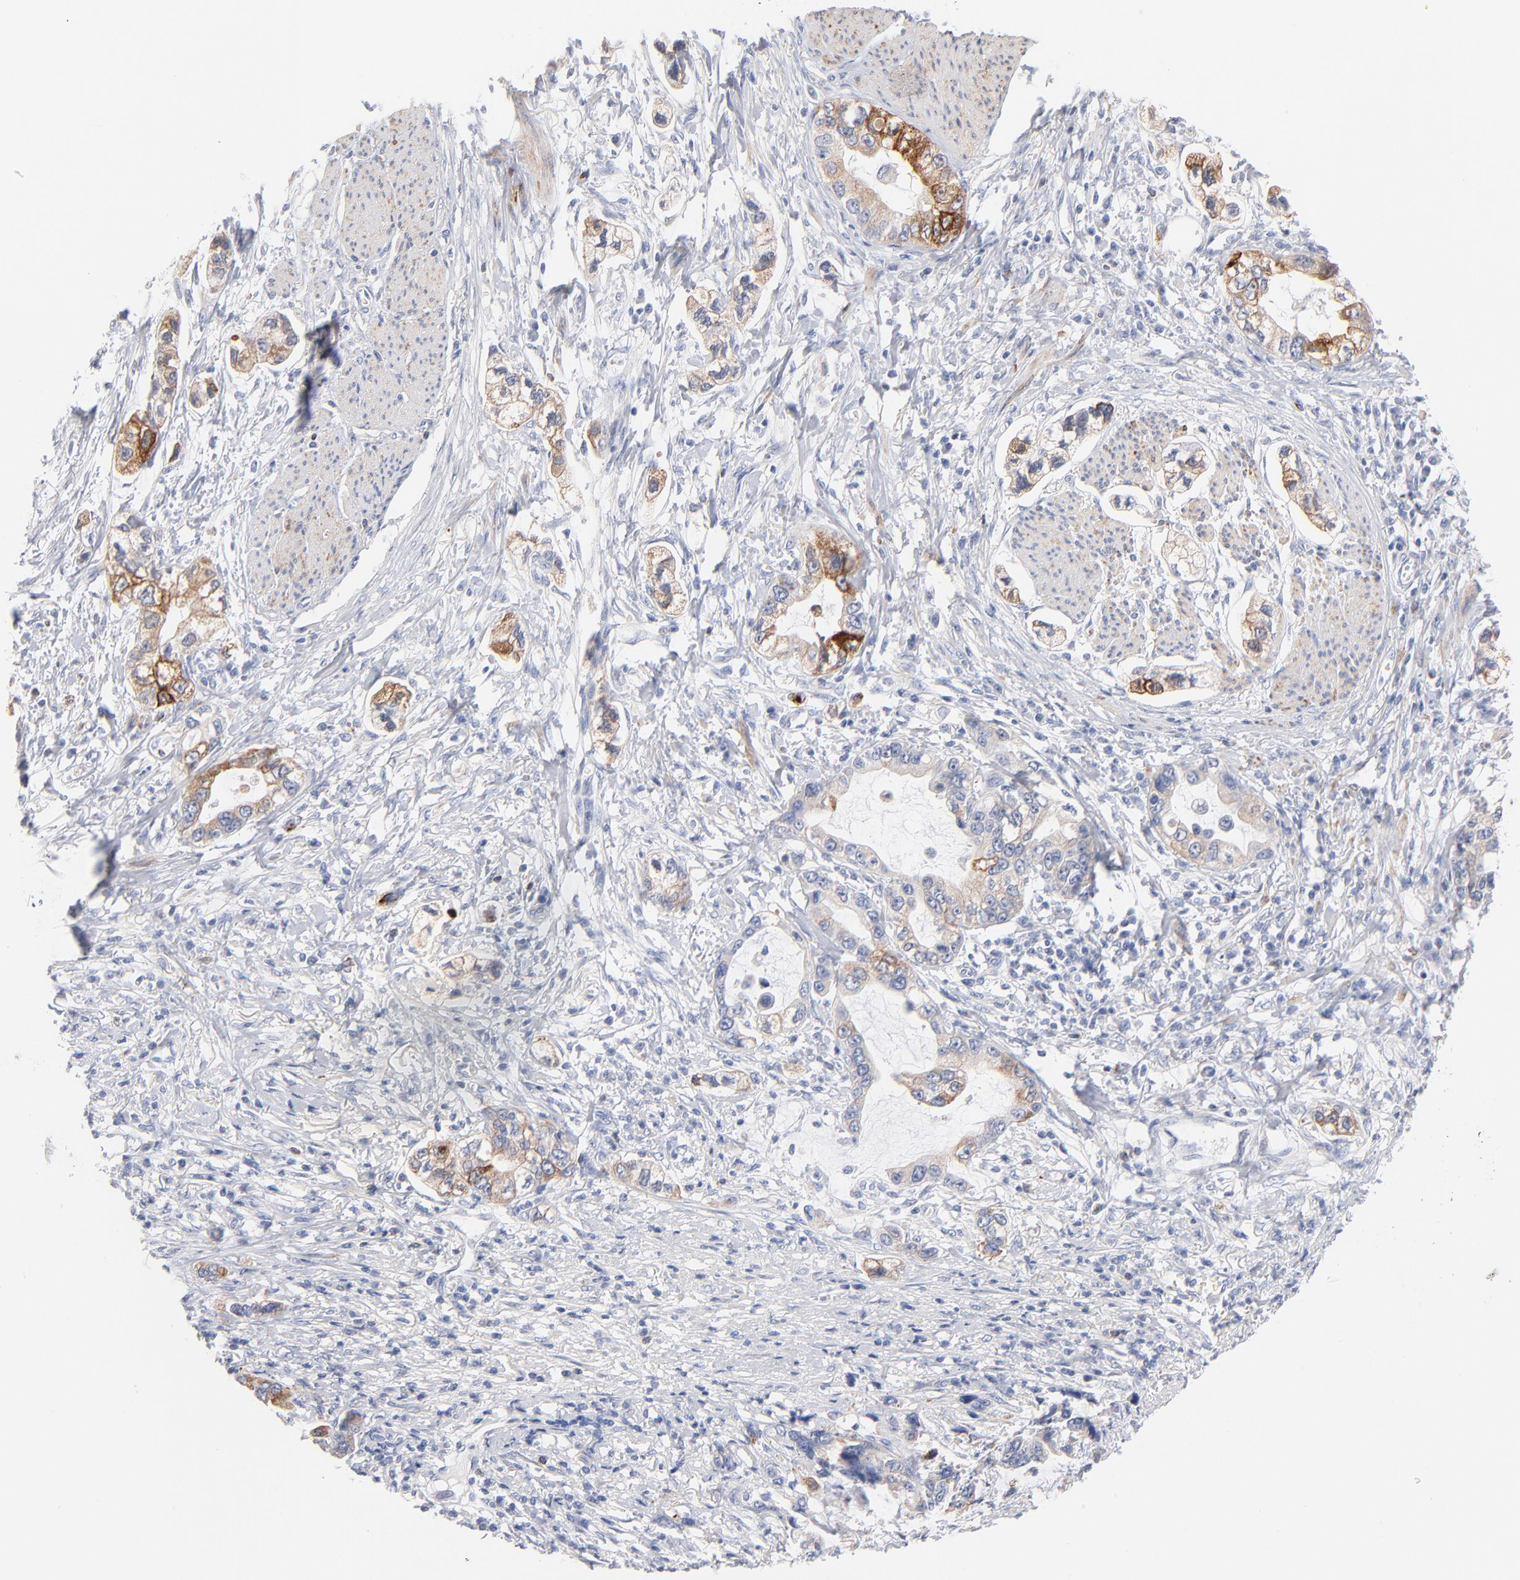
{"staining": {"intensity": "strong", "quantity": "<25%", "location": "cytoplasmic/membranous"}, "tissue": "stomach cancer", "cell_type": "Tumor cells", "image_type": "cancer", "snomed": [{"axis": "morphology", "description": "Adenocarcinoma, NOS"}, {"axis": "topography", "description": "Stomach, lower"}], "caption": "This is an image of immunohistochemistry (IHC) staining of stomach cancer, which shows strong staining in the cytoplasmic/membranous of tumor cells.", "gene": "MID1", "patient": {"sex": "female", "age": 93}}